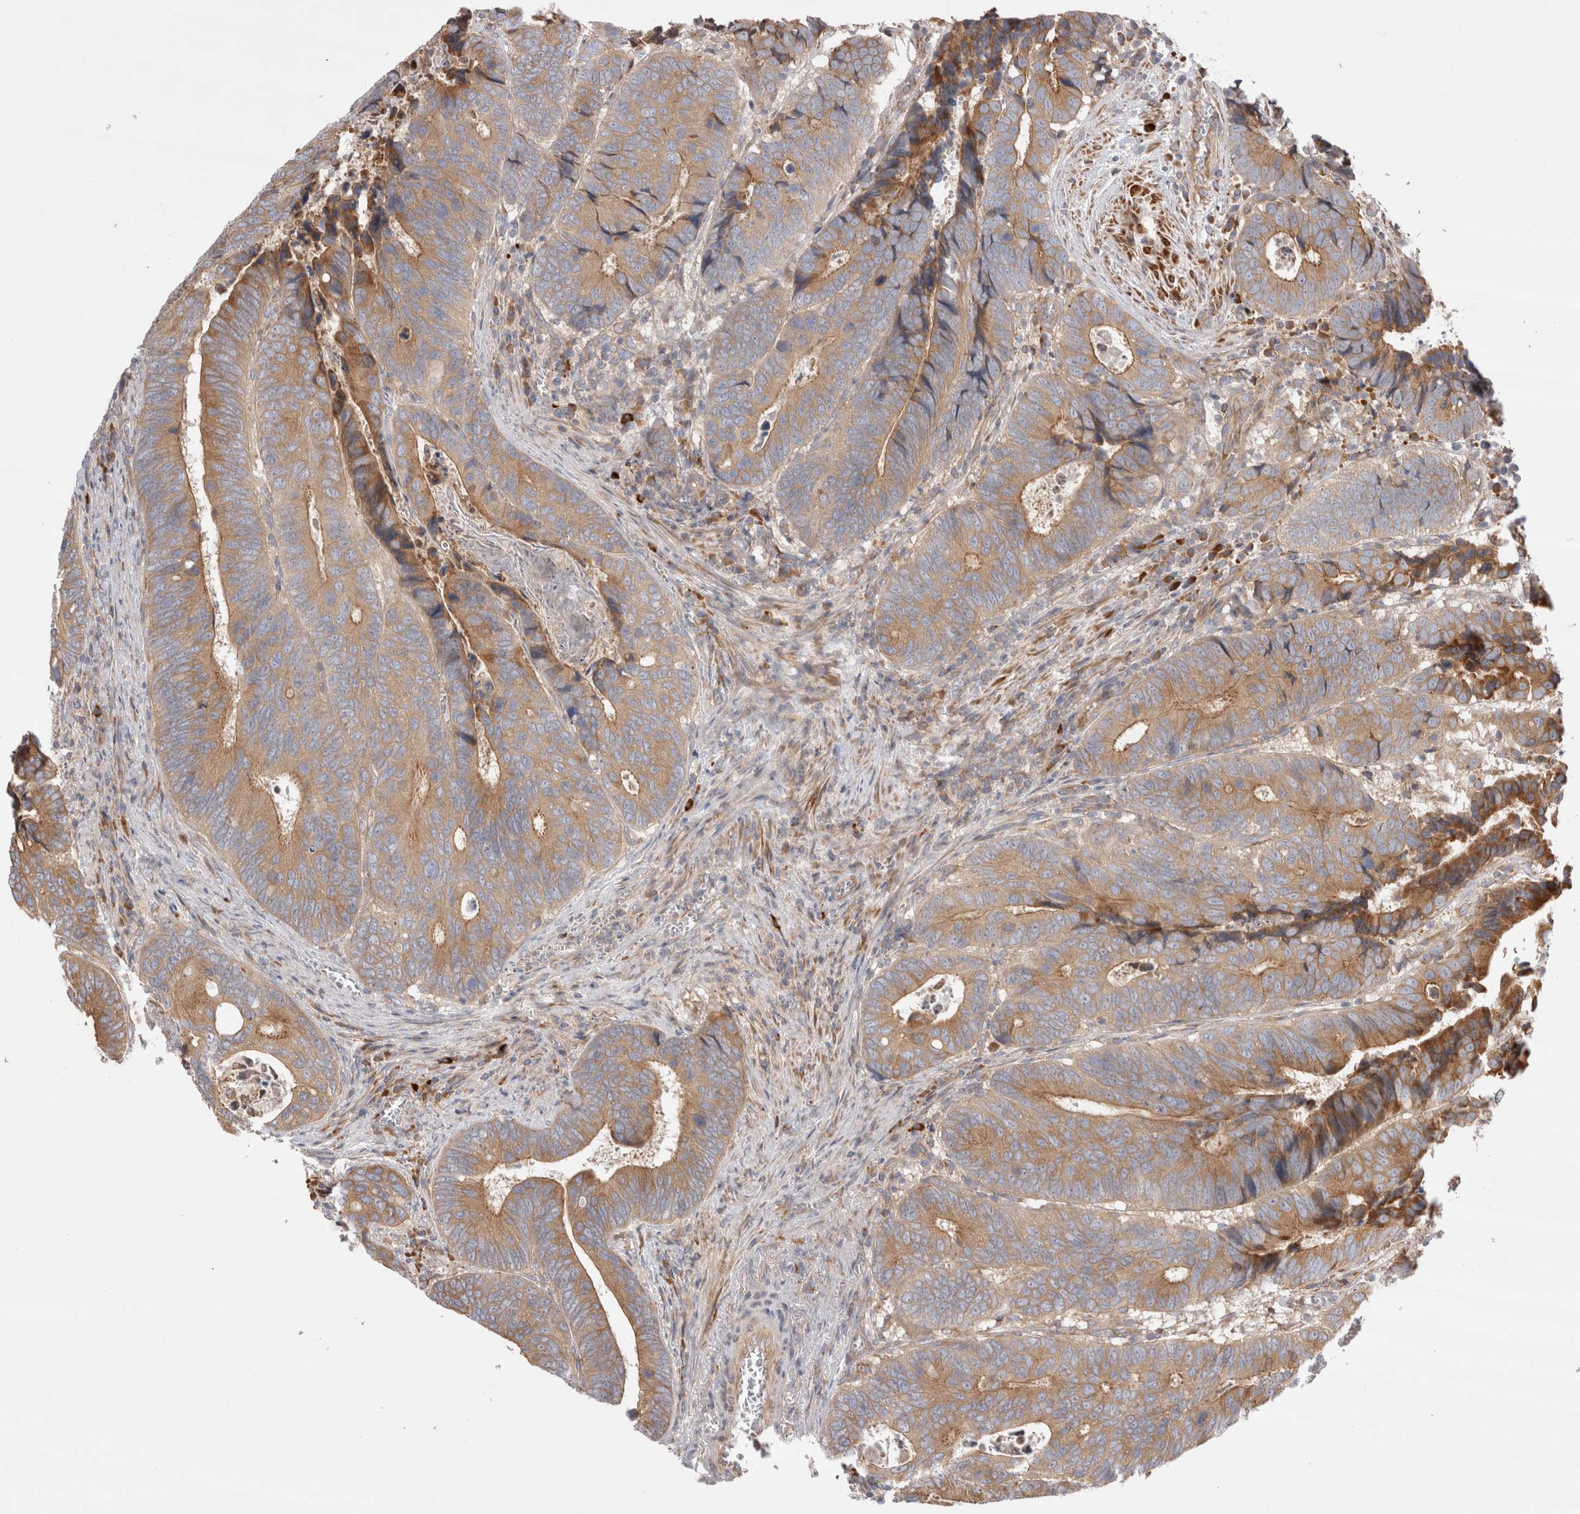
{"staining": {"intensity": "moderate", "quantity": ">75%", "location": "cytoplasmic/membranous"}, "tissue": "colorectal cancer", "cell_type": "Tumor cells", "image_type": "cancer", "snomed": [{"axis": "morphology", "description": "Inflammation, NOS"}, {"axis": "morphology", "description": "Adenocarcinoma, NOS"}, {"axis": "topography", "description": "Colon"}], "caption": "Adenocarcinoma (colorectal) was stained to show a protein in brown. There is medium levels of moderate cytoplasmic/membranous staining in about >75% of tumor cells. The staining was performed using DAB to visualize the protein expression in brown, while the nuclei were stained in blue with hematoxylin (Magnification: 20x).", "gene": "PDCD10", "patient": {"sex": "male", "age": 72}}